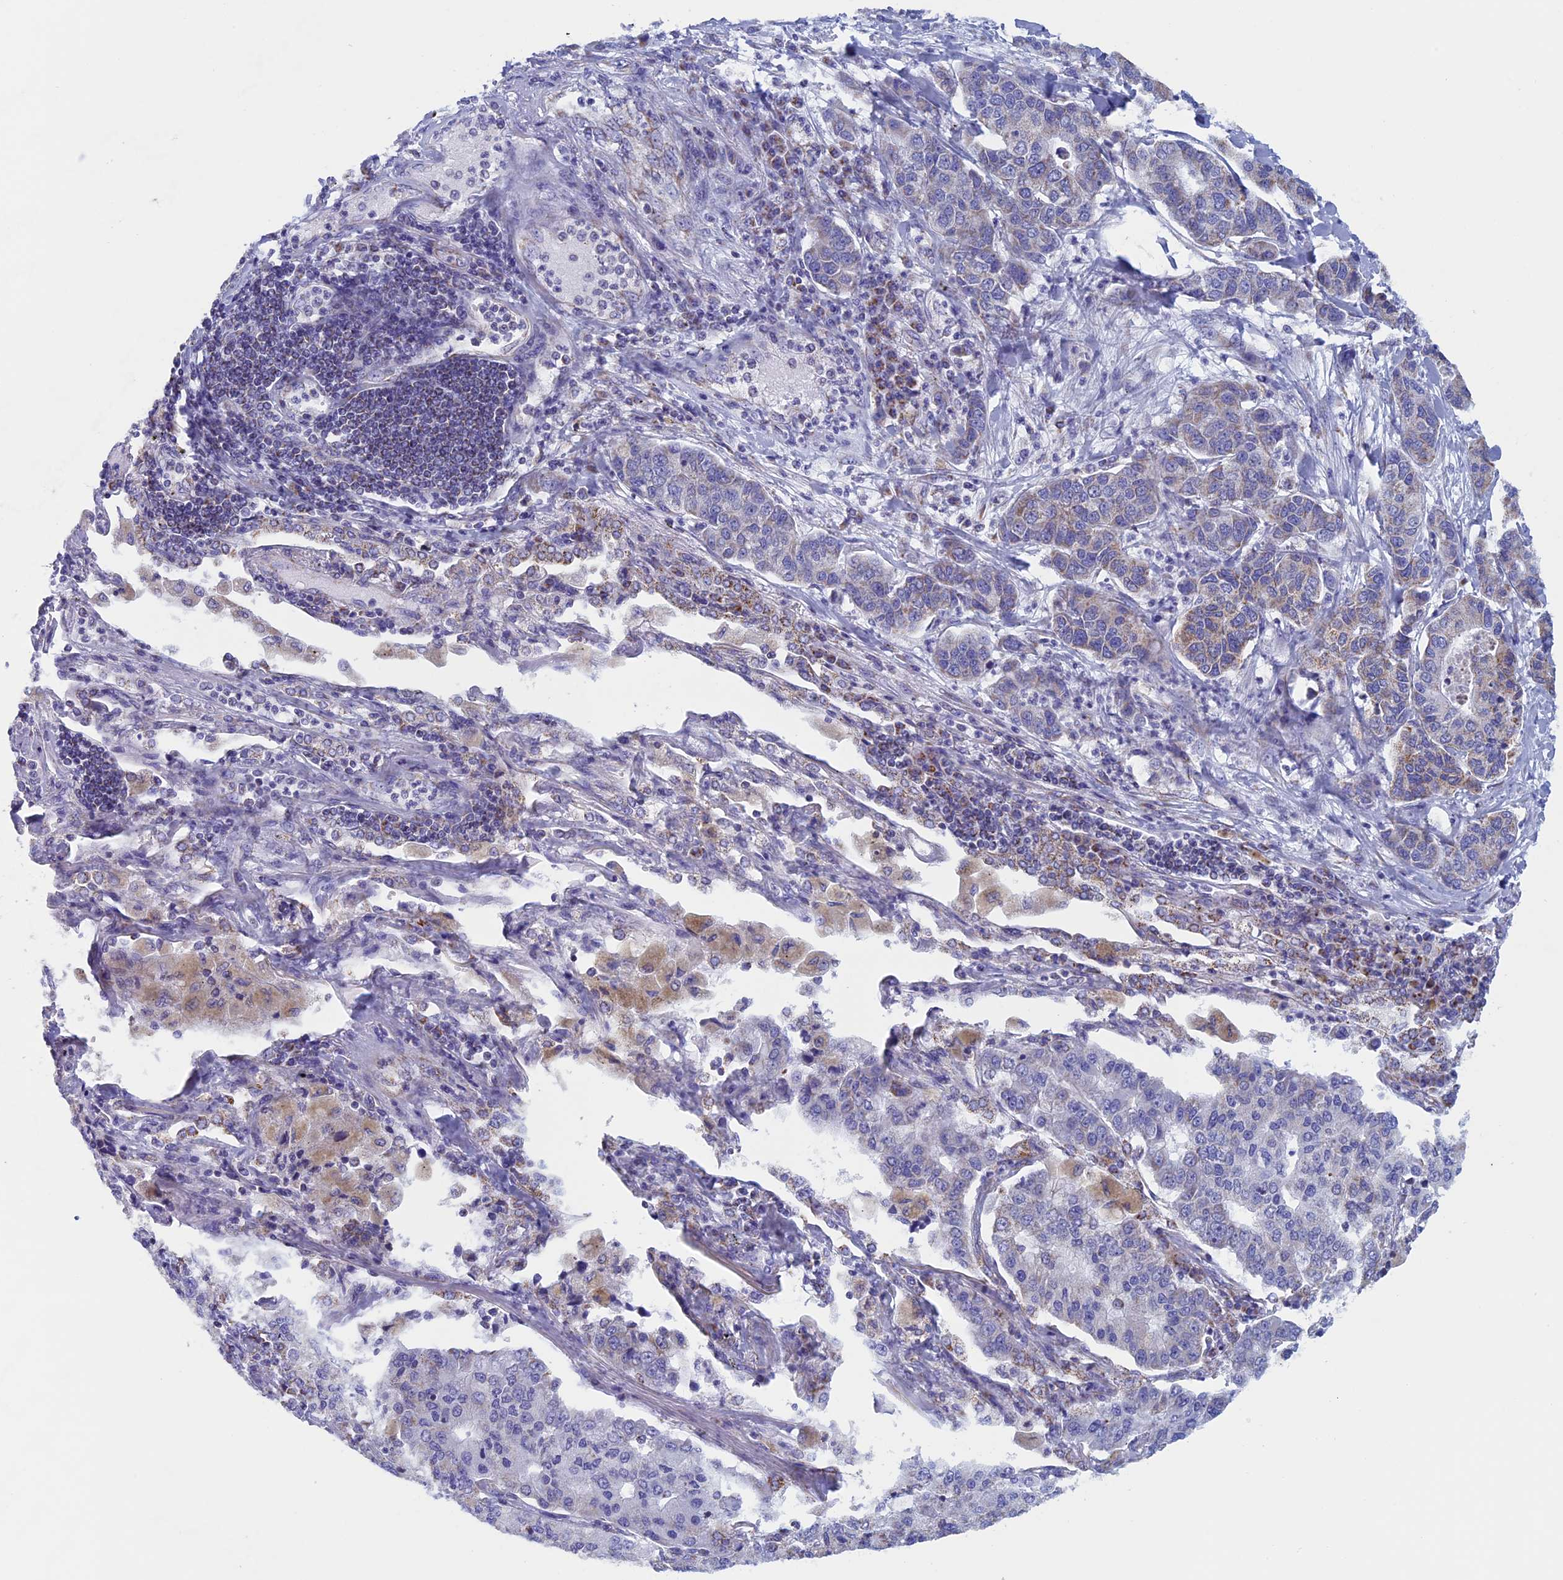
{"staining": {"intensity": "weak", "quantity": "<25%", "location": "cytoplasmic/membranous"}, "tissue": "lung cancer", "cell_type": "Tumor cells", "image_type": "cancer", "snomed": [{"axis": "morphology", "description": "Adenocarcinoma, NOS"}, {"axis": "topography", "description": "Lung"}], "caption": "DAB (3,3'-diaminobenzidine) immunohistochemical staining of lung adenocarcinoma exhibits no significant expression in tumor cells.", "gene": "NDUFB9", "patient": {"sex": "male", "age": 49}}